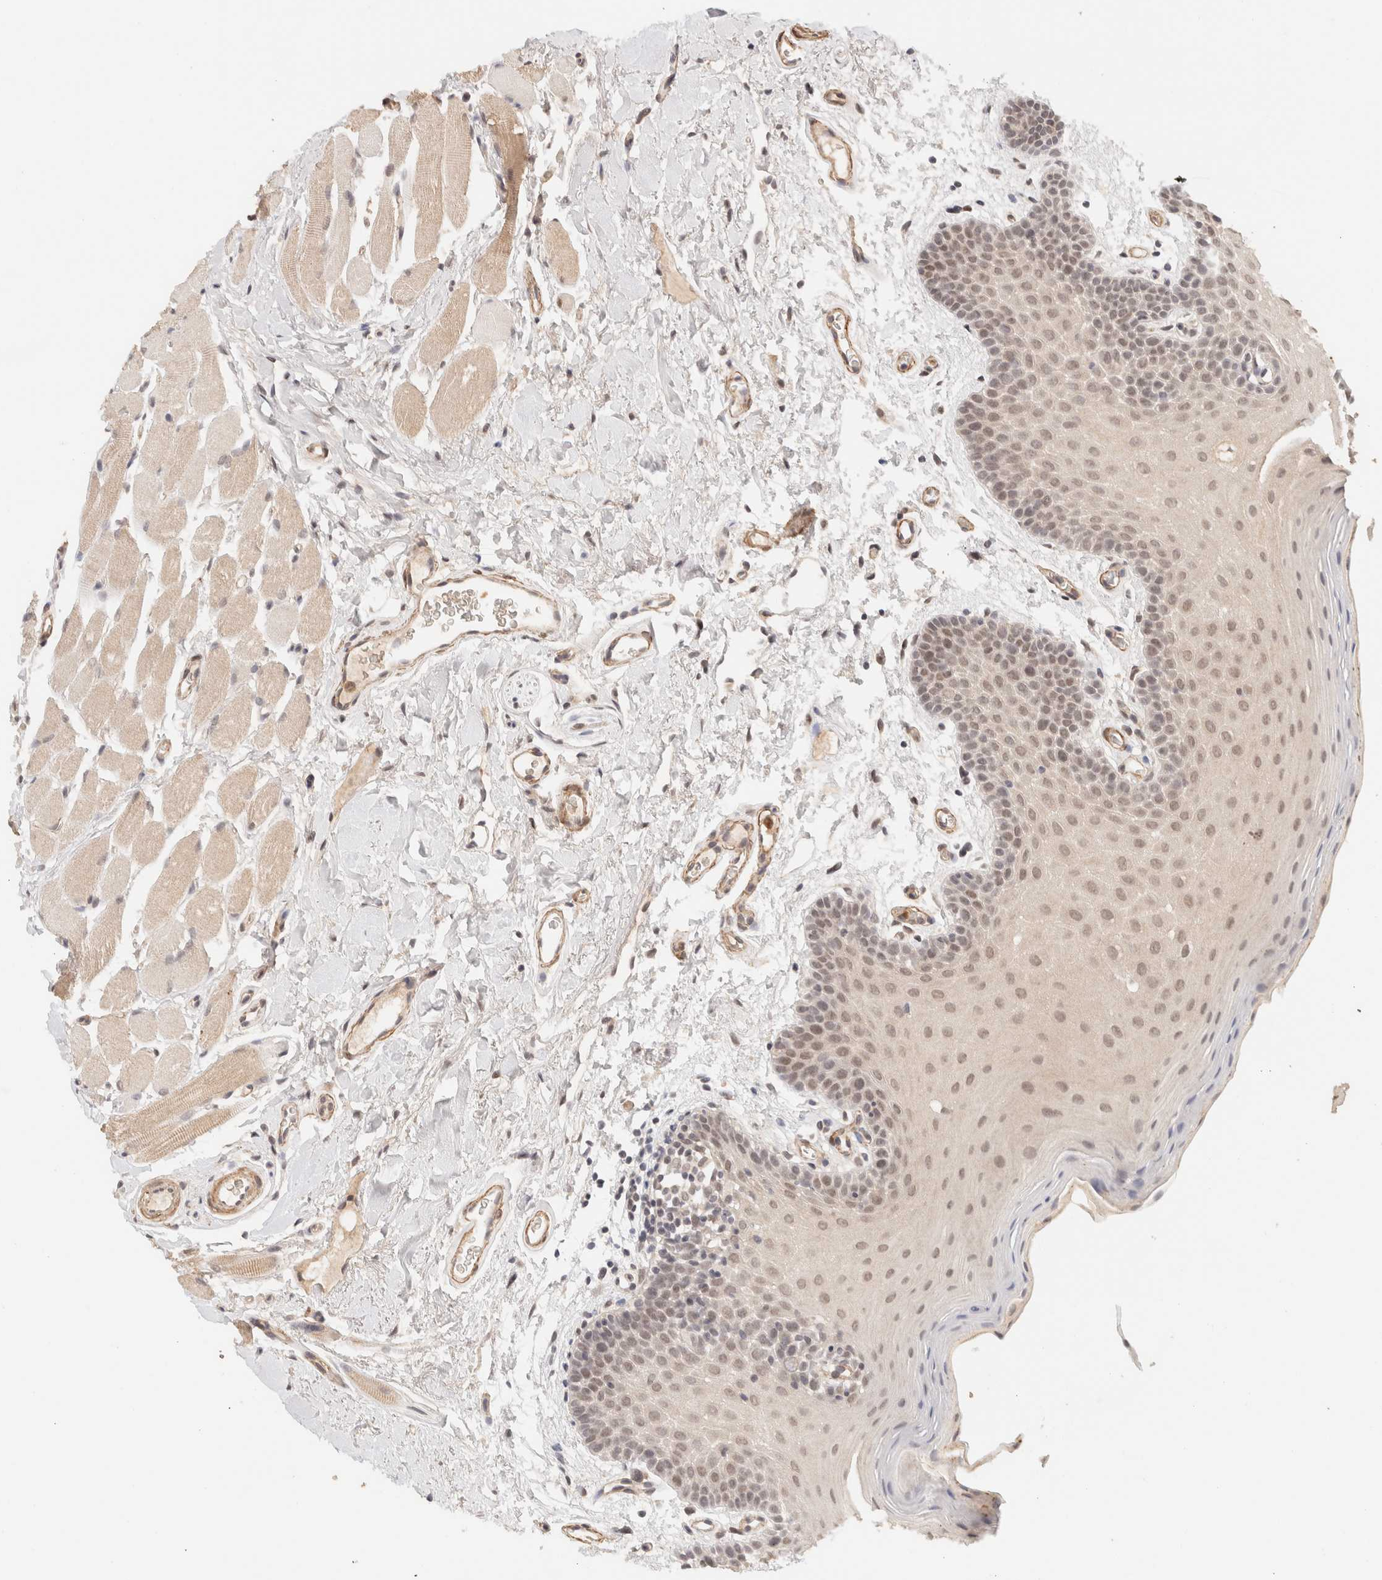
{"staining": {"intensity": "weak", "quantity": "25%-75%", "location": "cytoplasmic/membranous,nuclear"}, "tissue": "oral mucosa", "cell_type": "Squamous epithelial cells", "image_type": "normal", "snomed": [{"axis": "morphology", "description": "Normal tissue, NOS"}, {"axis": "topography", "description": "Oral tissue"}], "caption": "This is a photomicrograph of immunohistochemistry (IHC) staining of normal oral mucosa, which shows weak expression in the cytoplasmic/membranous,nuclear of squamous epithelial cells.", "gene": "BRPF3", "patient": {"sex": "male", "age": 62}}